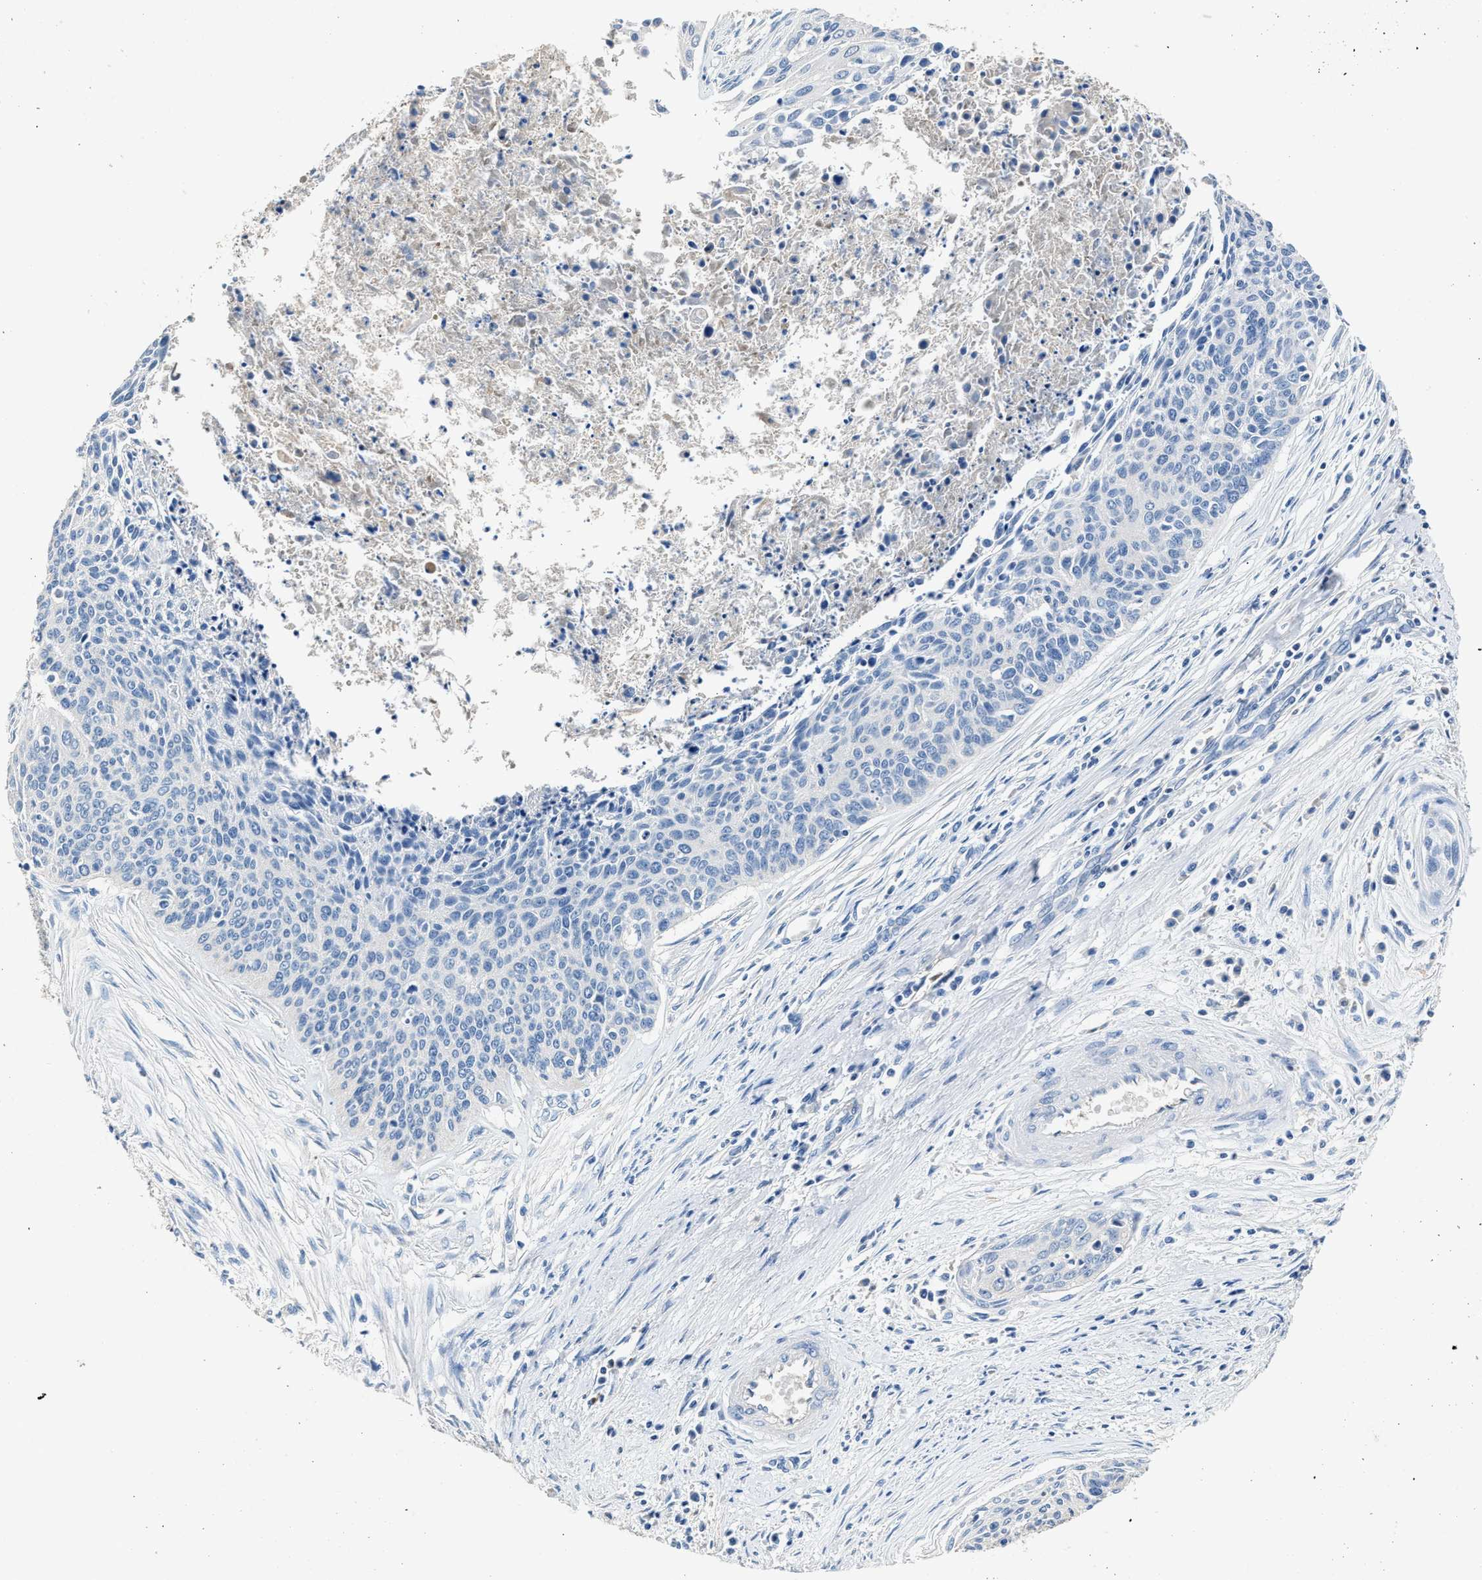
{"staining": {"intensity": "negative", "quantity": "none", "location": "none"}, "tissue": "cervical cancer", "cell_type": "Tumor cells", "image_type": "cancer", "snomed": [{"axis": "morphology", "description": "Squamous cell carcinoma, NOS"}, {"axis": "topography", "description": "Cervix"}], "caption": "This is an IHC micrograph of squamous cell carcinoma (cervical). There is no staining in tumor cells.", "gene": "SLCO2B1", "patient": {"sex": "female", "age": 55}}